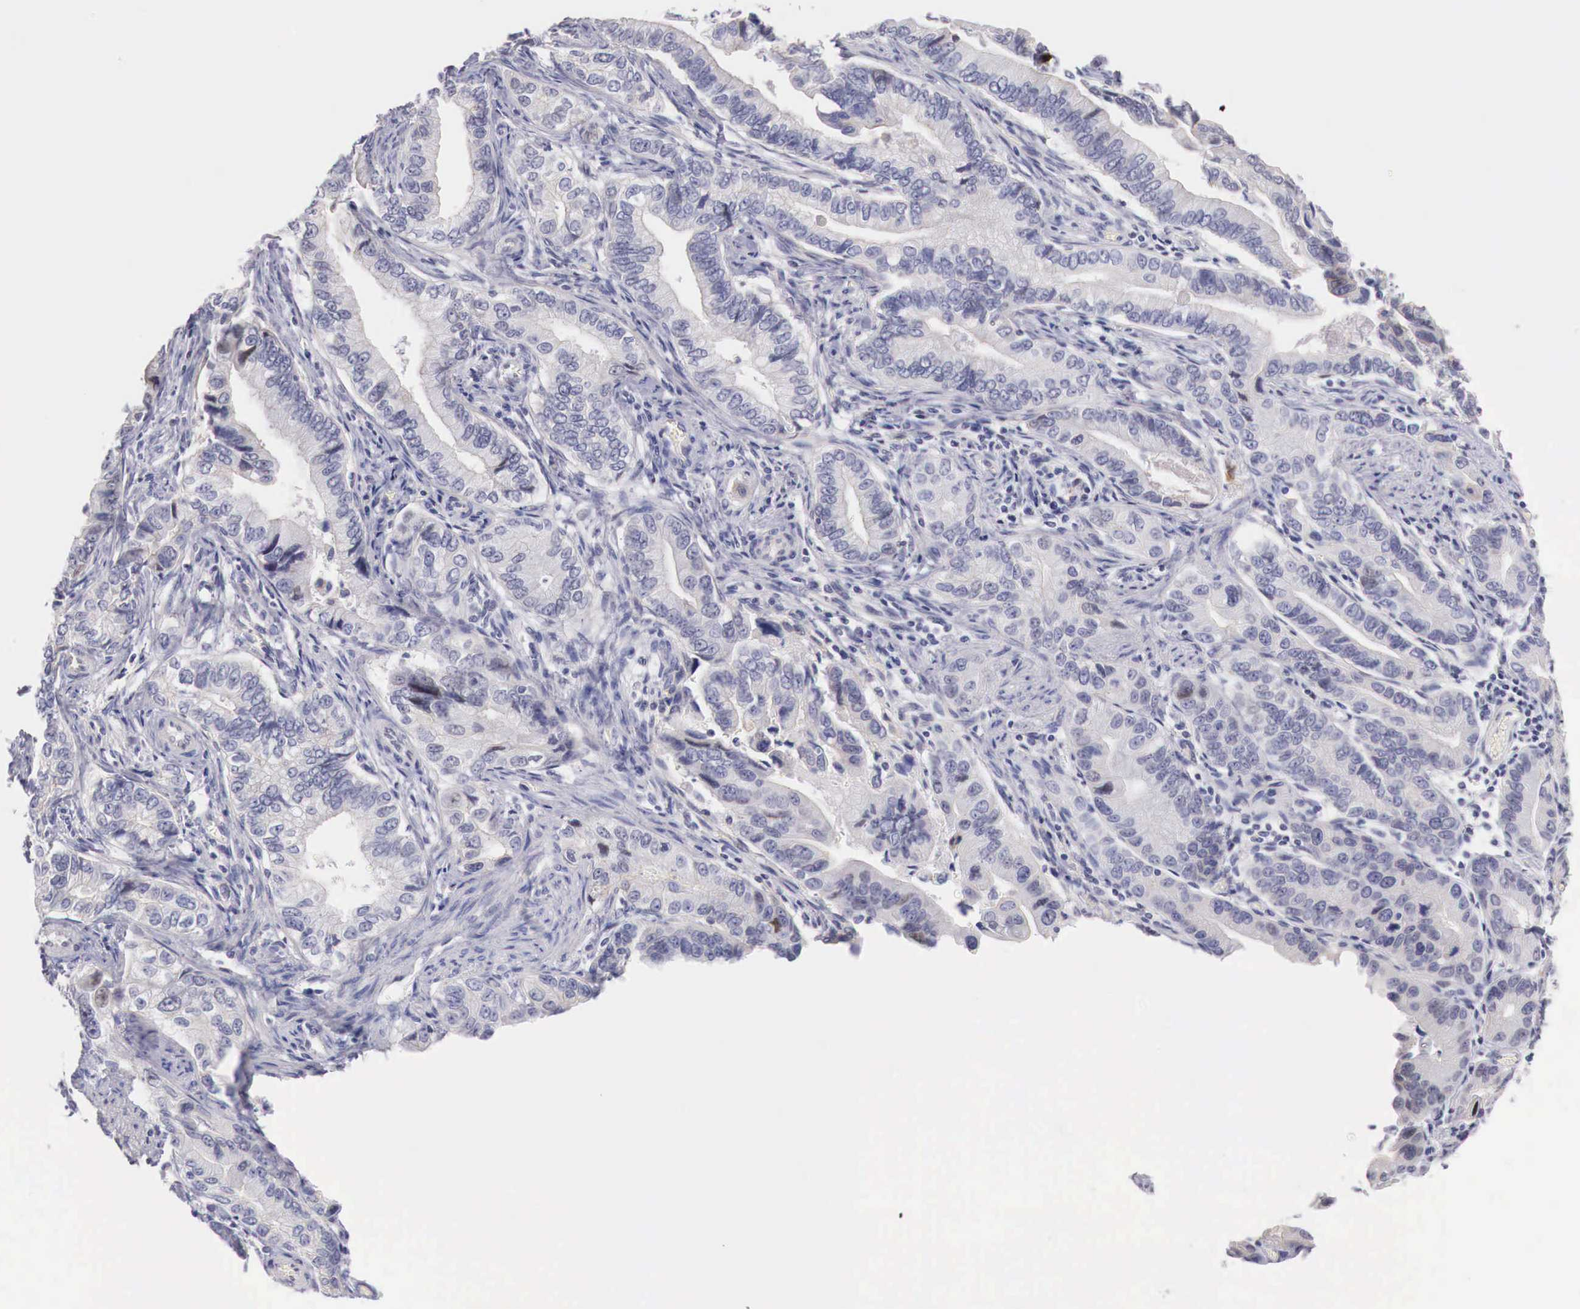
{"staining": {"intensity": "negative", "quantity": "none", "location": "none"}, "tissue": "pancreatic cancer", "cell_type": "Tumor cells", "image_type": "cancer", "snomed": [{"axis": "morphology", "description": "Adenocarcinoma, NOS"}, {"axis": "topography", "description": "Pancreas"}, {"axis": "topography", "description": "Stomach, upper"}], "caption": "DAB immunohistochemical staining of adenocarcinoma (pancreatic) demonstrates no significant positivity in tumor cells.", "gene": "TRIM13", "patient": {"sex": "male", "age": 77}}